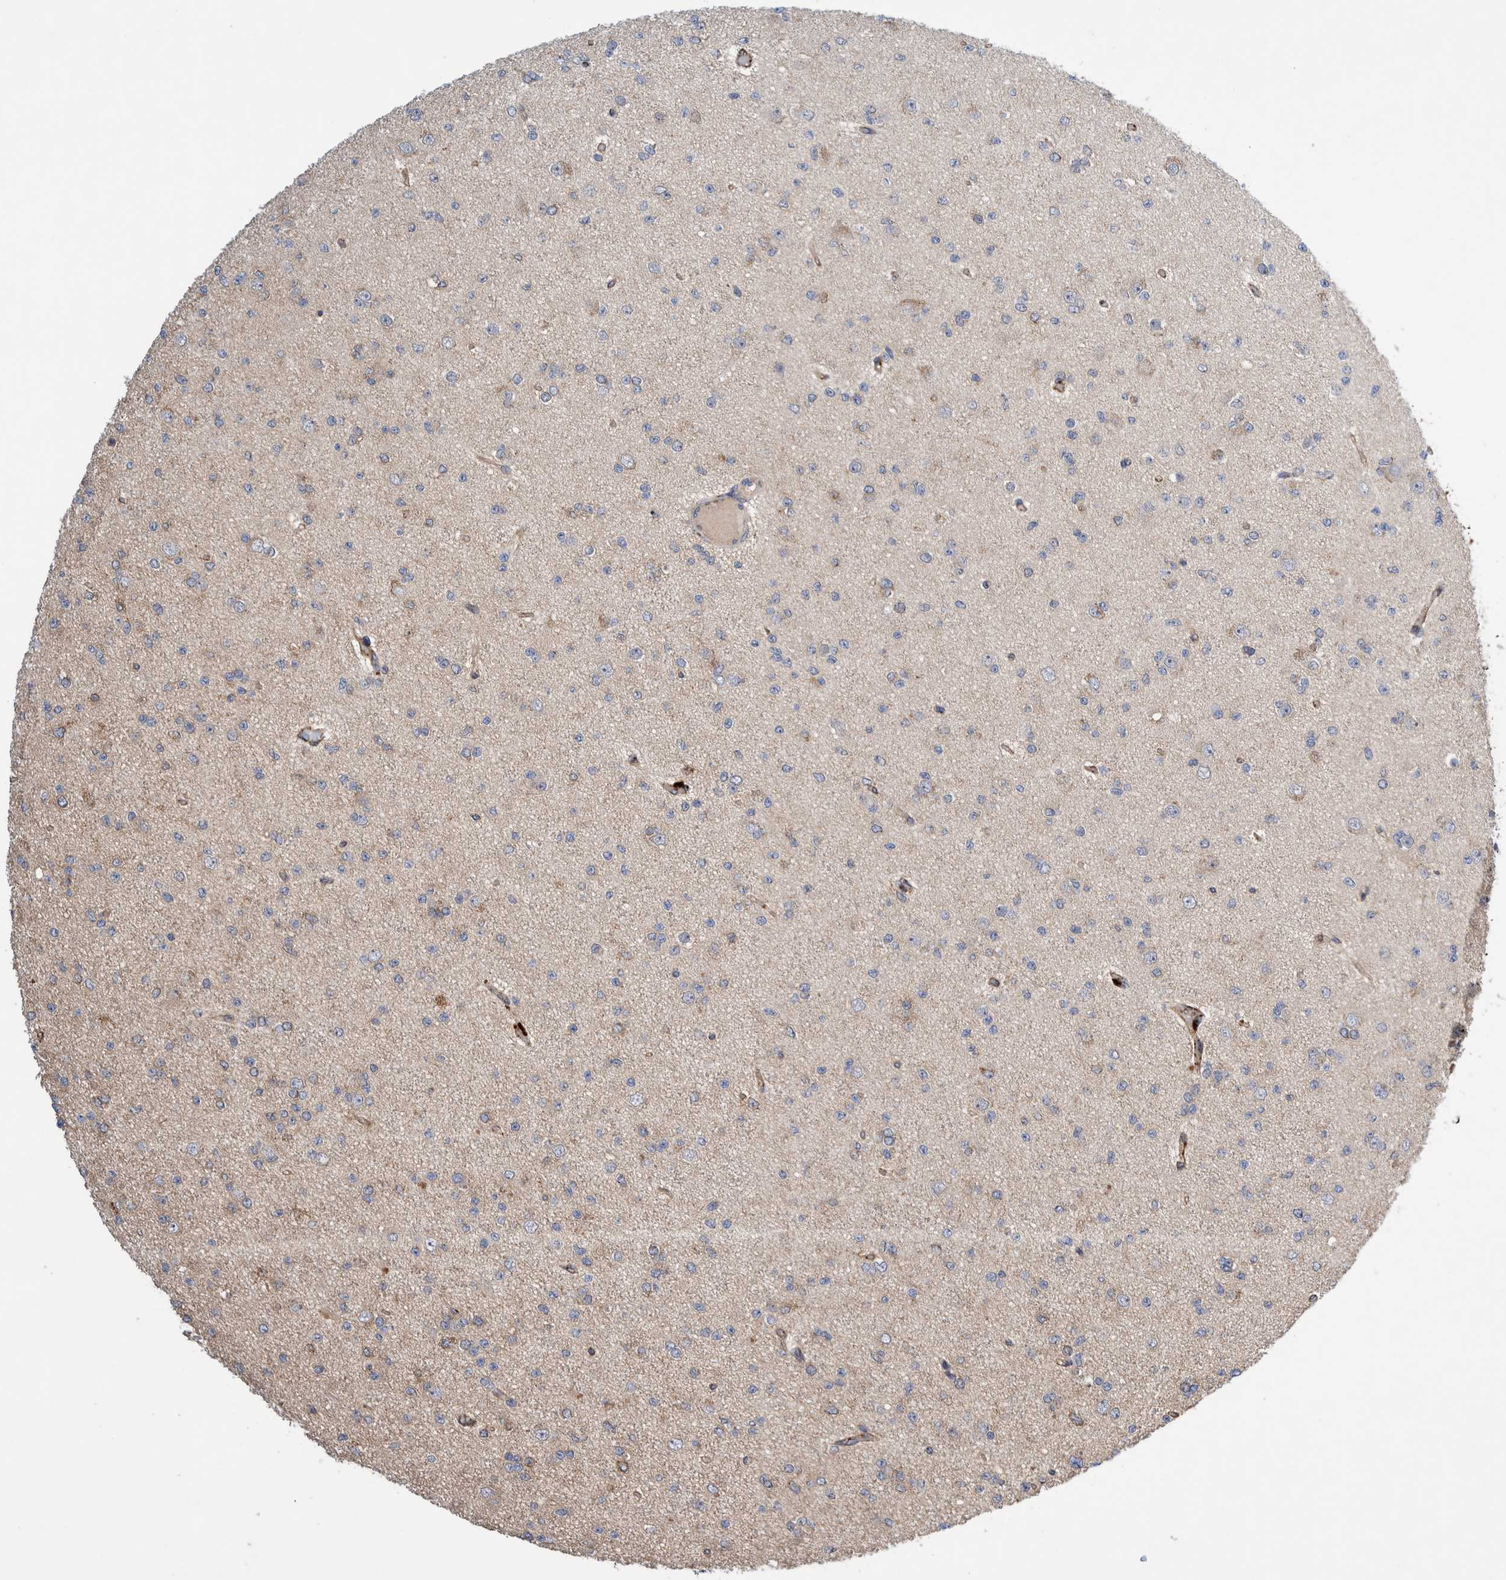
{"staining": {"intensity": "weak", "quantity": "<25%", "location": "cytoplasmic/membranous"}, "tissue": "glioma", "cell_type": "Tumor cells", "image_type": "cancer", "snomed": [{"axis": "morphology", "description": "Glioma, malignant, Low grade"}, {"axis": "topography", "description": "Brain"}], "caption": "Immunohistochemistry micrograph of neoplastic tissue: glioma stained with DAB (3,3'-diaminobenzidine) displays no significant protein expression in tumor cells. (DAB (3,3'-diaminobenzidine) IHC, high magnification).", "gene": "PIK3R6", "patient": {"sex": "female", "age": 22}}